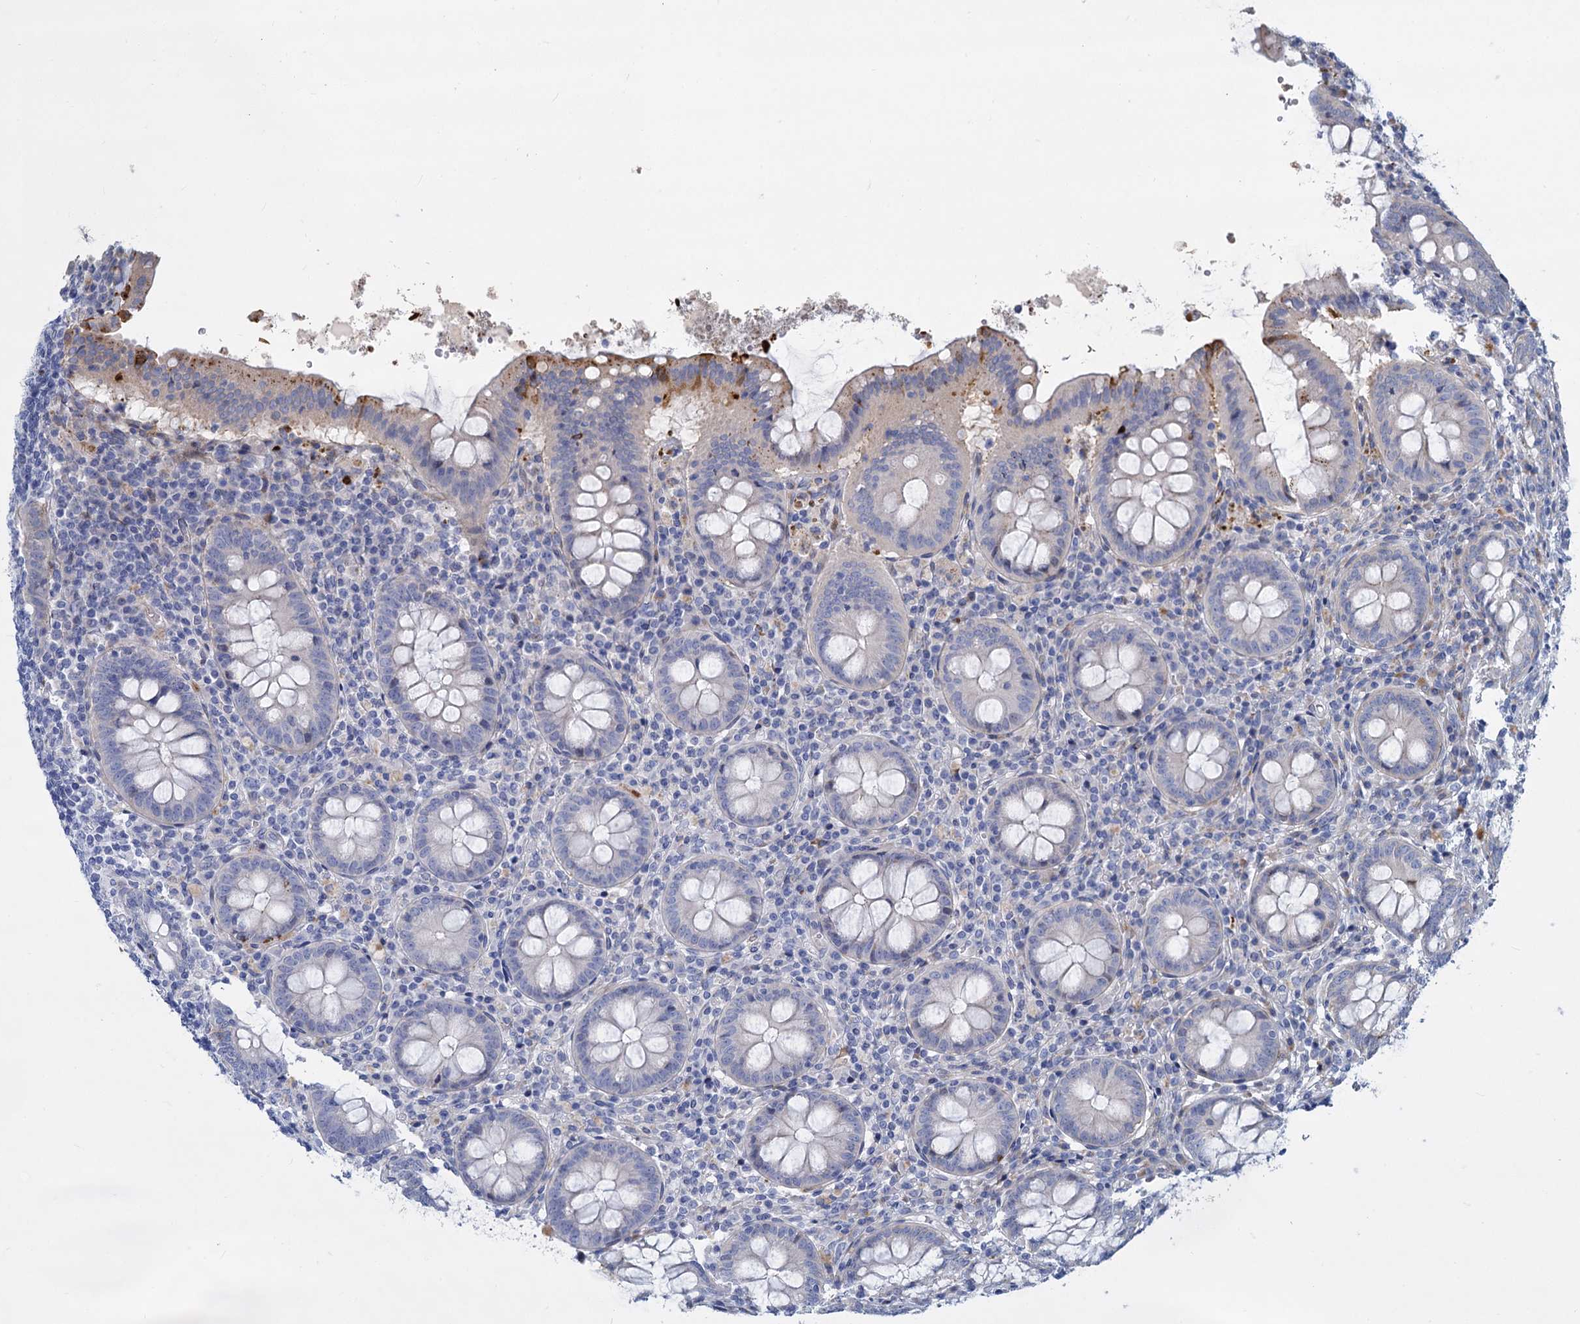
{"staining": {"intensity": "negative", "quantity": "none", "location": "none"}, "tissue": "appendix", "cell_type": "Glandular cells", "image_type": "normal", "snomed": [{"axis": "morphology", "description": "Normal tissue, NOS"}, {"axis": "topography", "description": "Appendix"}], "caption": "Photomicrograph shows no protein staining in glandular cells of normal appendix. Brightfield microscopy of immunohistochemistry stained with DAB (brown) and hematoxylin (blue), captured at high magnification.", "gene": "TRIM77", "patient": {"sex": "female", "age": 54}}